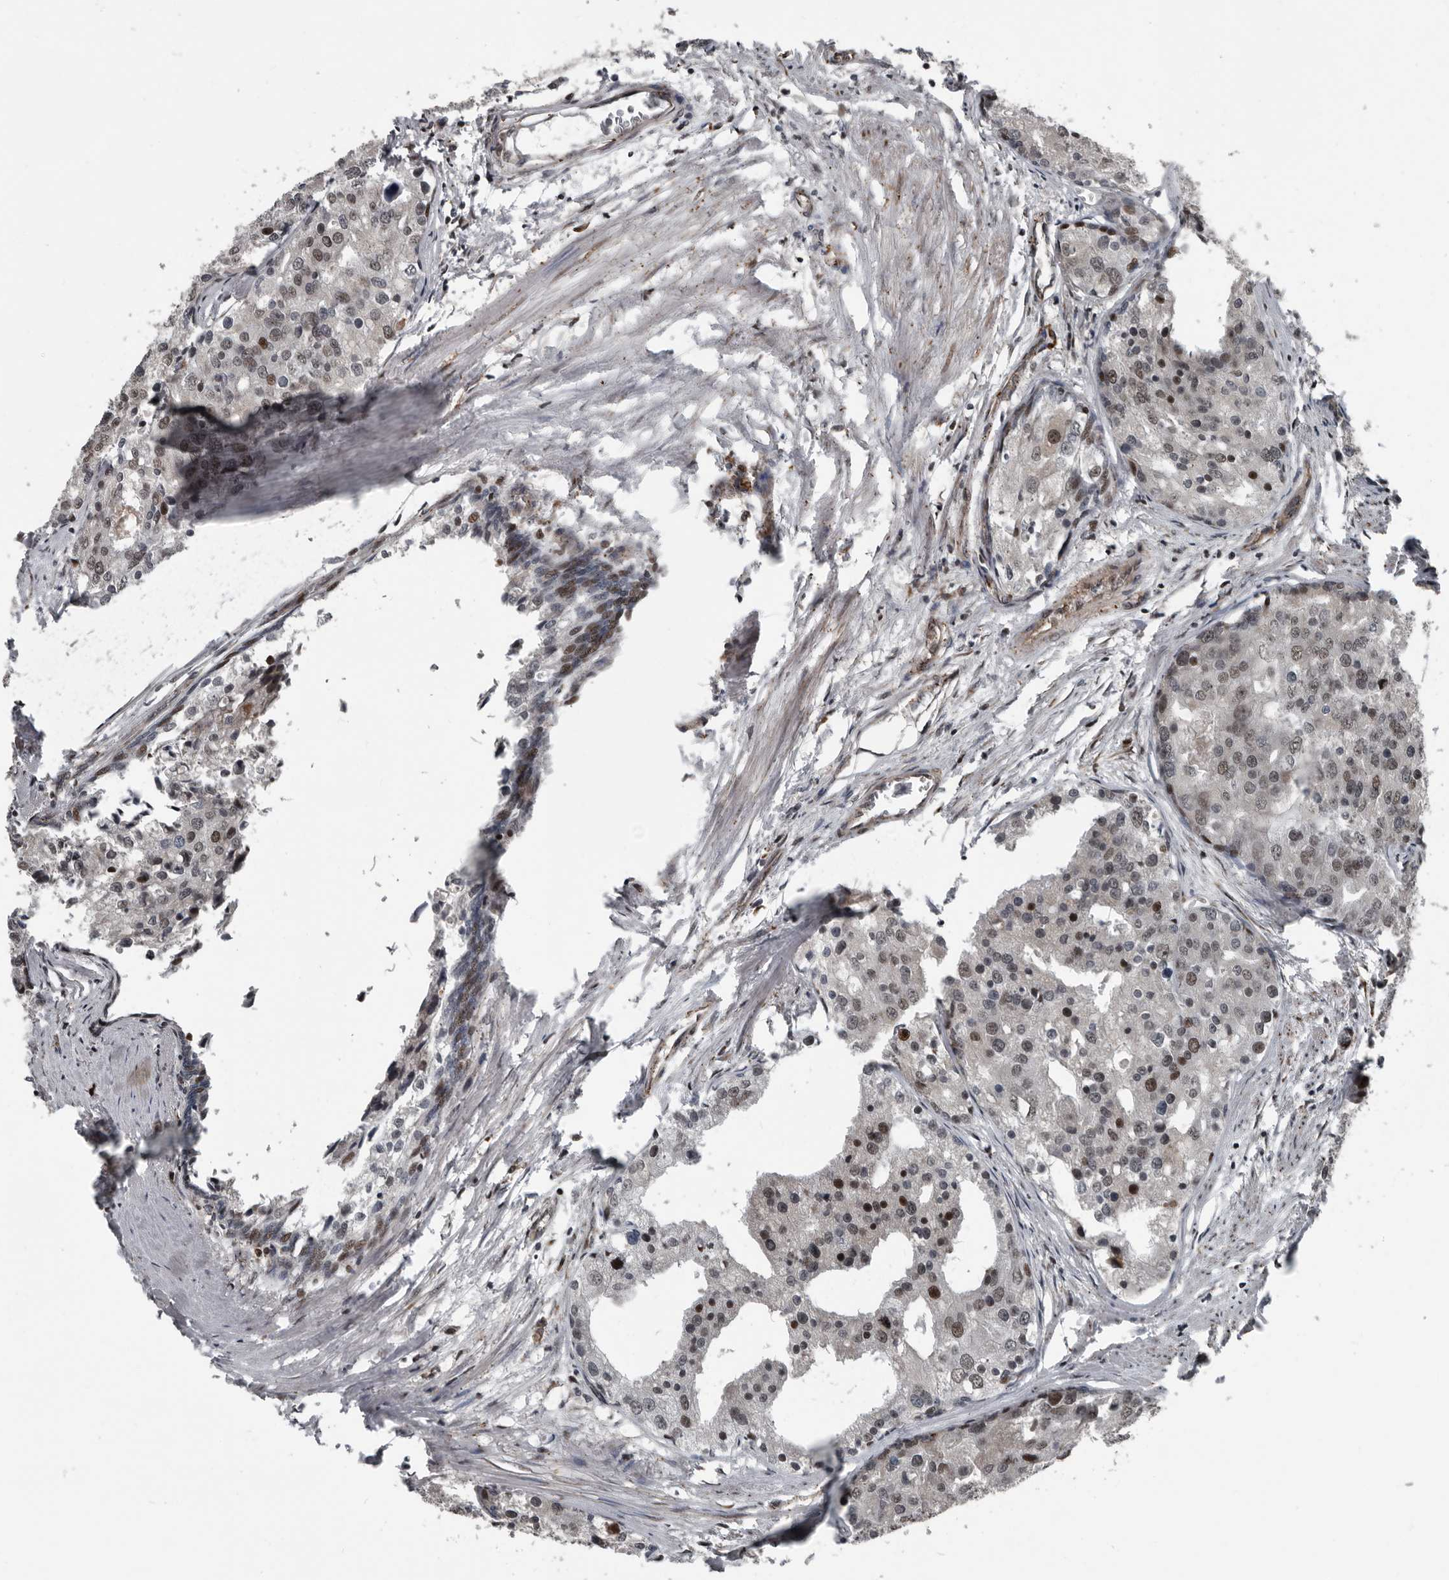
{"staining": {"intensity": "moderate", "quantity": "25%-75%", "location": "nuclear"}, "tissue": "prostate cancer", "cell_type": "Tumor cells", "image_type": "cancer", "snomed": [{"axis": "morphology", "description": "Adenocarcinoma, High grade"}, {"axis": "topography", "description": "Prostate"}], "caption": "High-magnification brightfield microscopy of prostate cancer stained with DAB (brown) and counterstained with hematoxylin (blue). tumor cells exhibit moderate nuclear positivity is identified in approximately25%-75% of cells.", "gene": "CHD1L", "patient": {"sex": "male", "age": 50}}